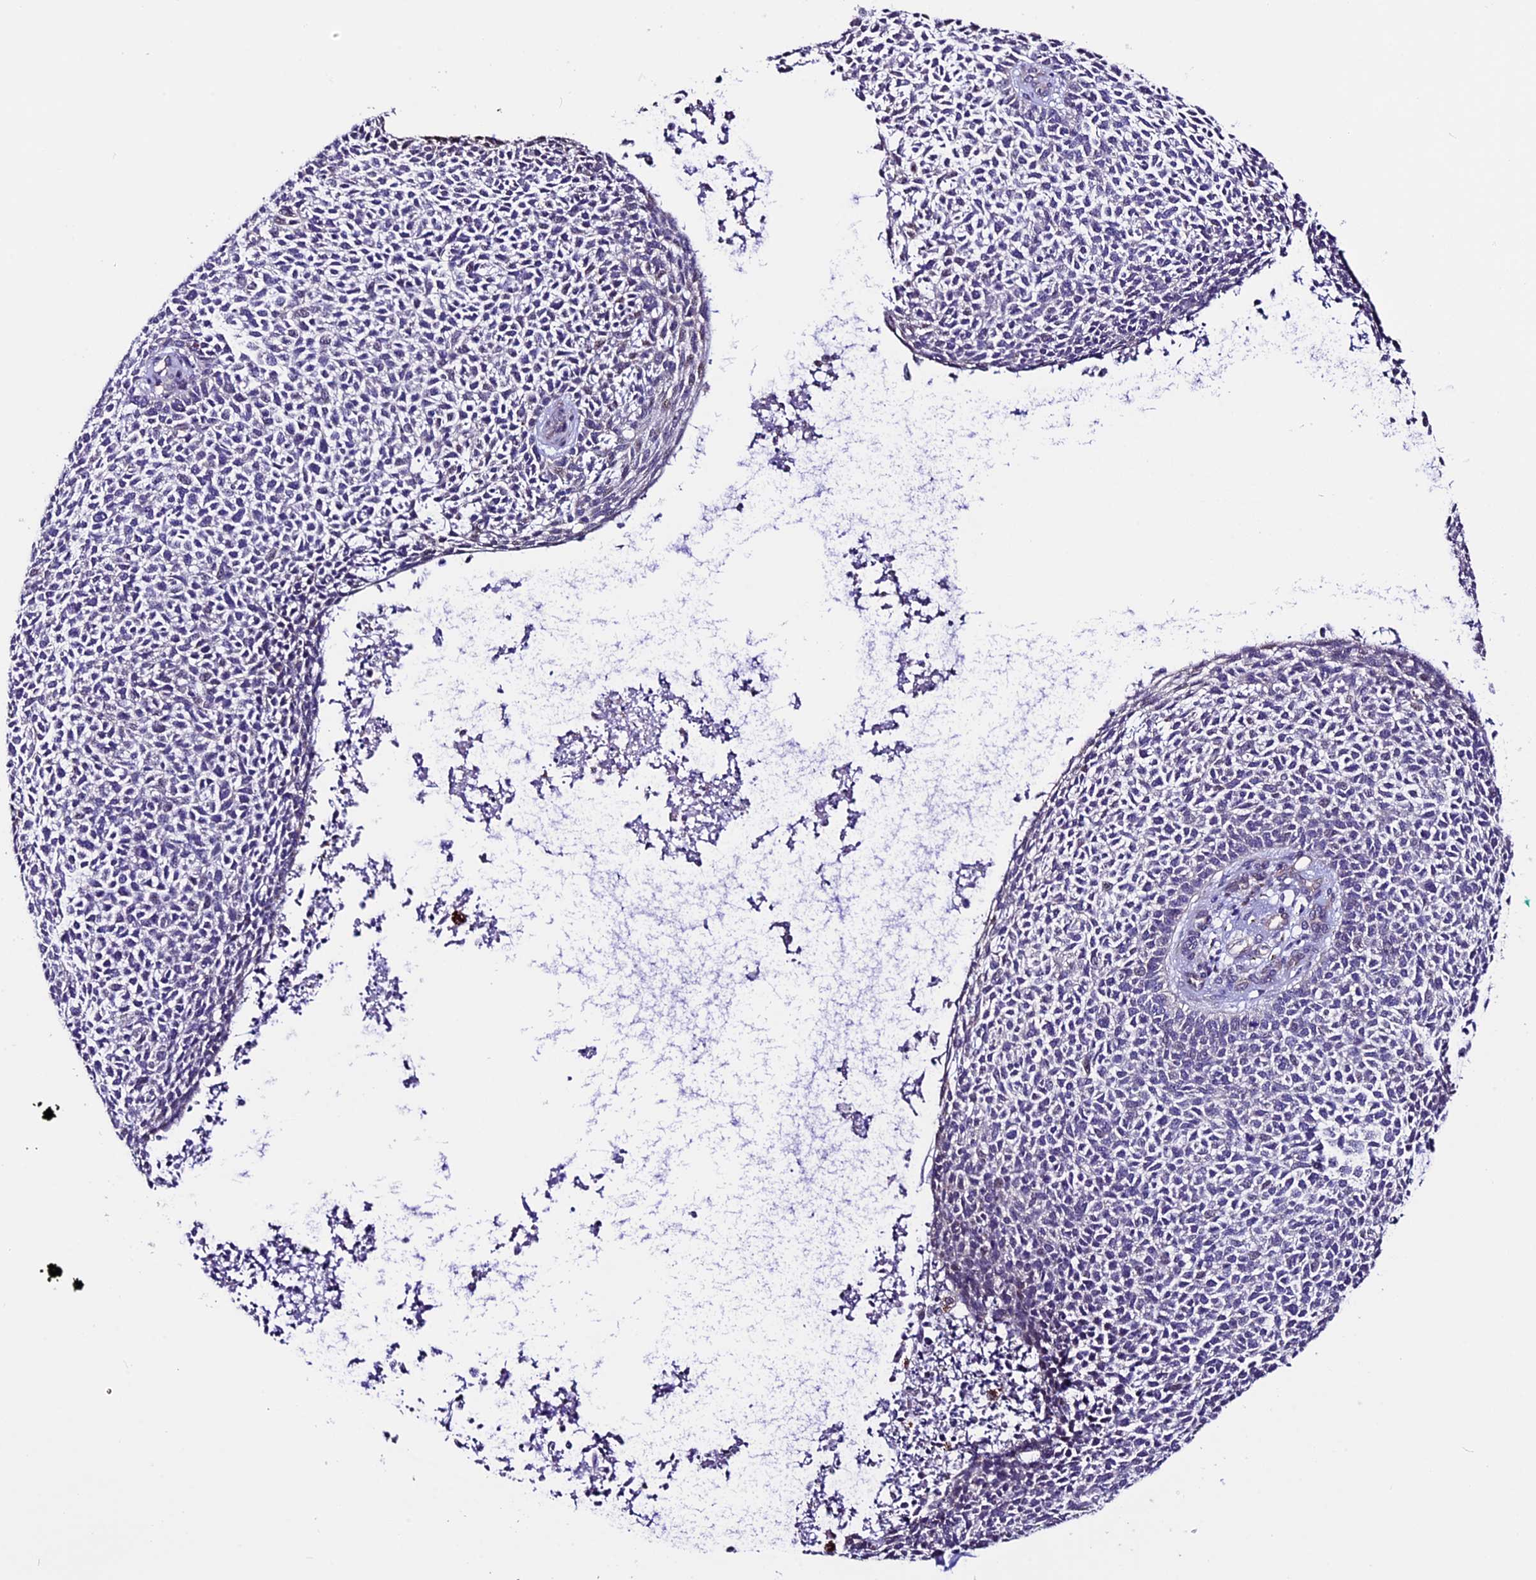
{"staining": {"intensity": "negative", "quantity": "none", "location": "none"}, "tissue": "skin cancer", "cell_type": "Tumor cells", "image_type": "cancer", "snomed": [{"axis": "morphology", "description": "Basal cell carcinoma"}, {"axis": "topography", "description": "Skin"}], "caption": "Immunohistochemistry (IHC) photomicrograph of skin cancer (basal cell carcinoma) stained for a protein (brown), which exhibits no positivity in tumor cells.", "gene": "TMEM171", "patient": {"sex": "female", "age": 84}}